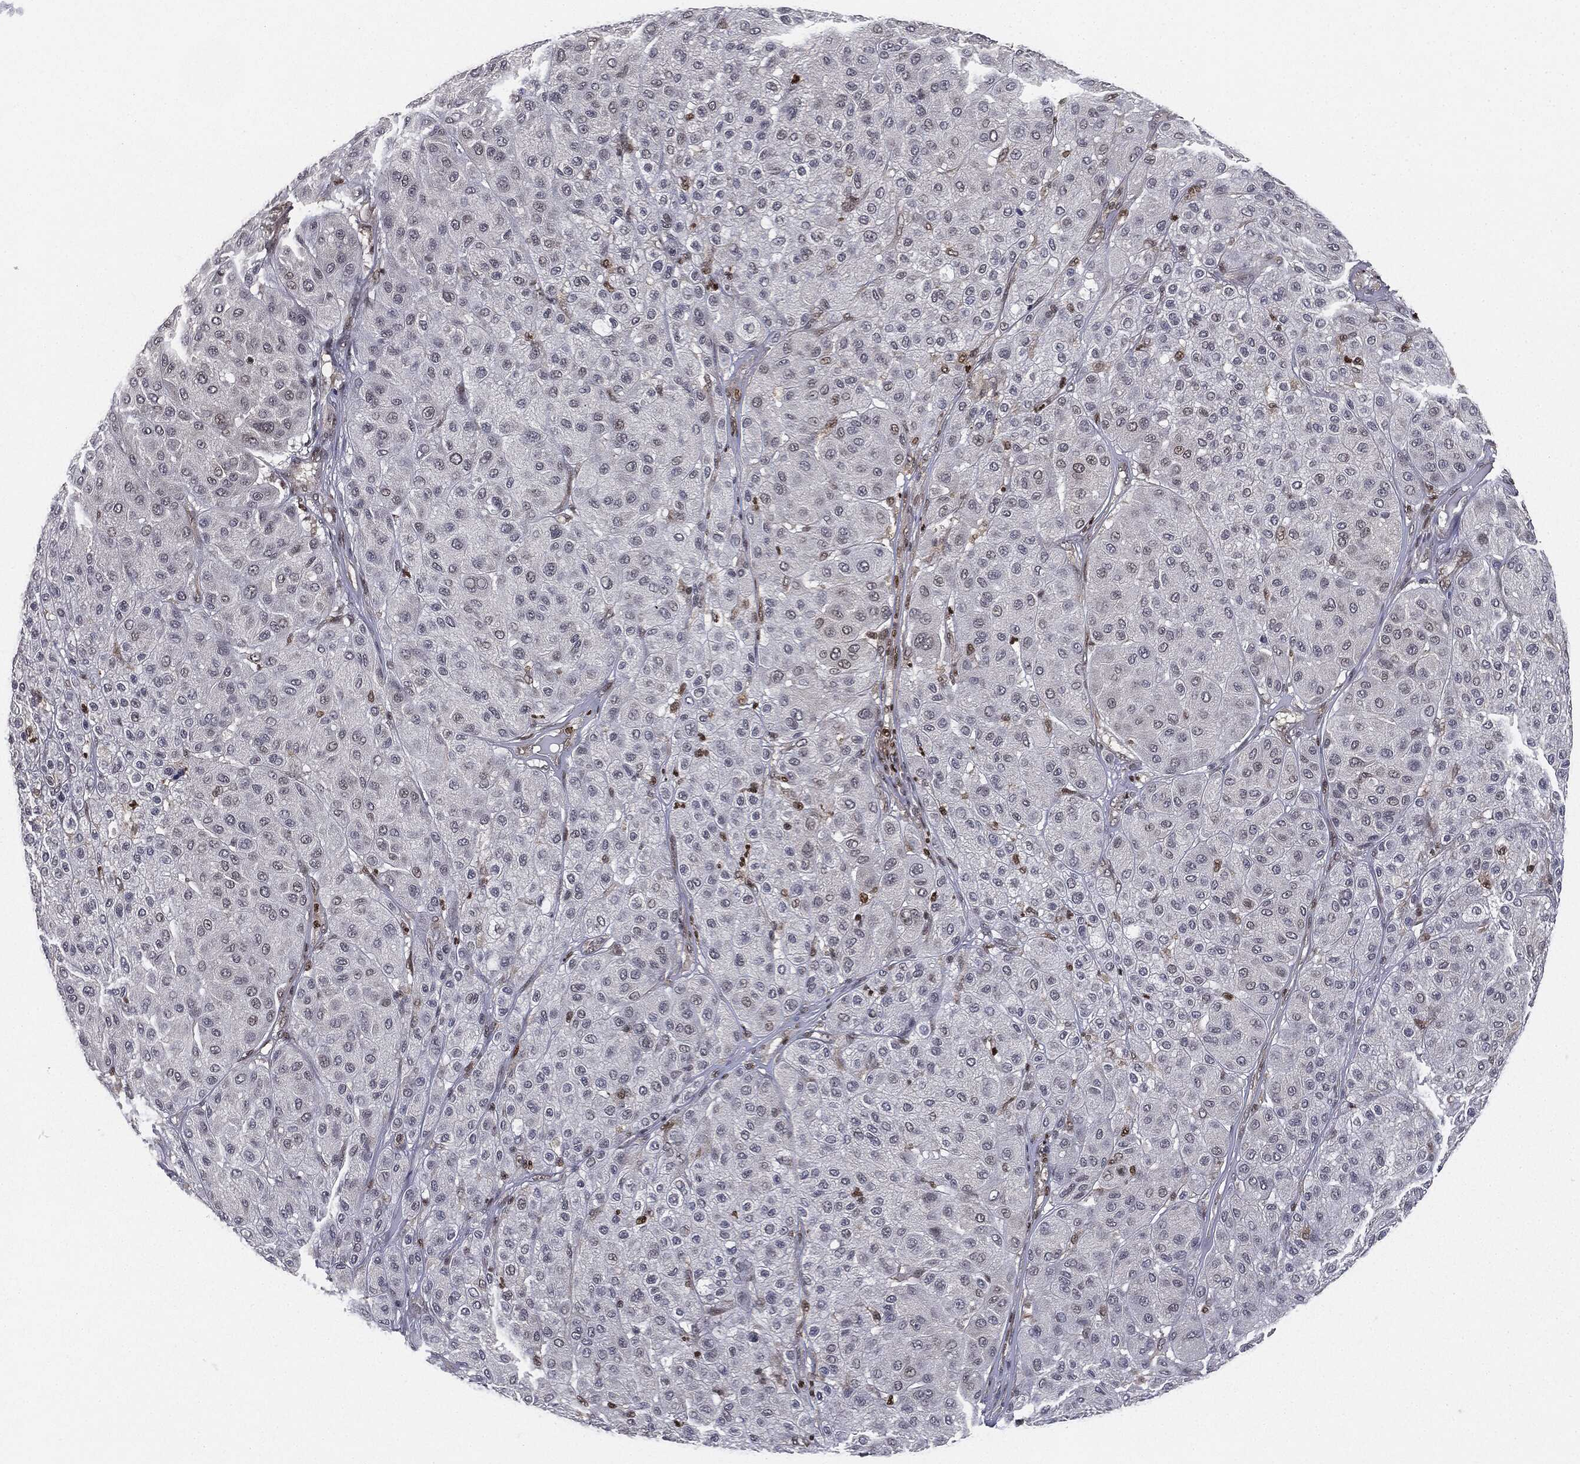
{"staining": {"intensity": "moderate", "quantity": "<25%", "location": "nuclear"}, "tissue": "melanoma", "cell_type": "Tumor cells", "image_type": "cancer", "snomed": [{"axis": "morphology", "description": "Malignant melanoma, Metastatic site"}, {"axis": "topography", "description": "Smooth muscle"}], "caption": "Tumor cells exhibit low levels of moderate nuclear expression in approximately <25% of cells in human melanoma.", "gene": "TBC1D22A", "patient": {"sex": "male", "age": 41}}